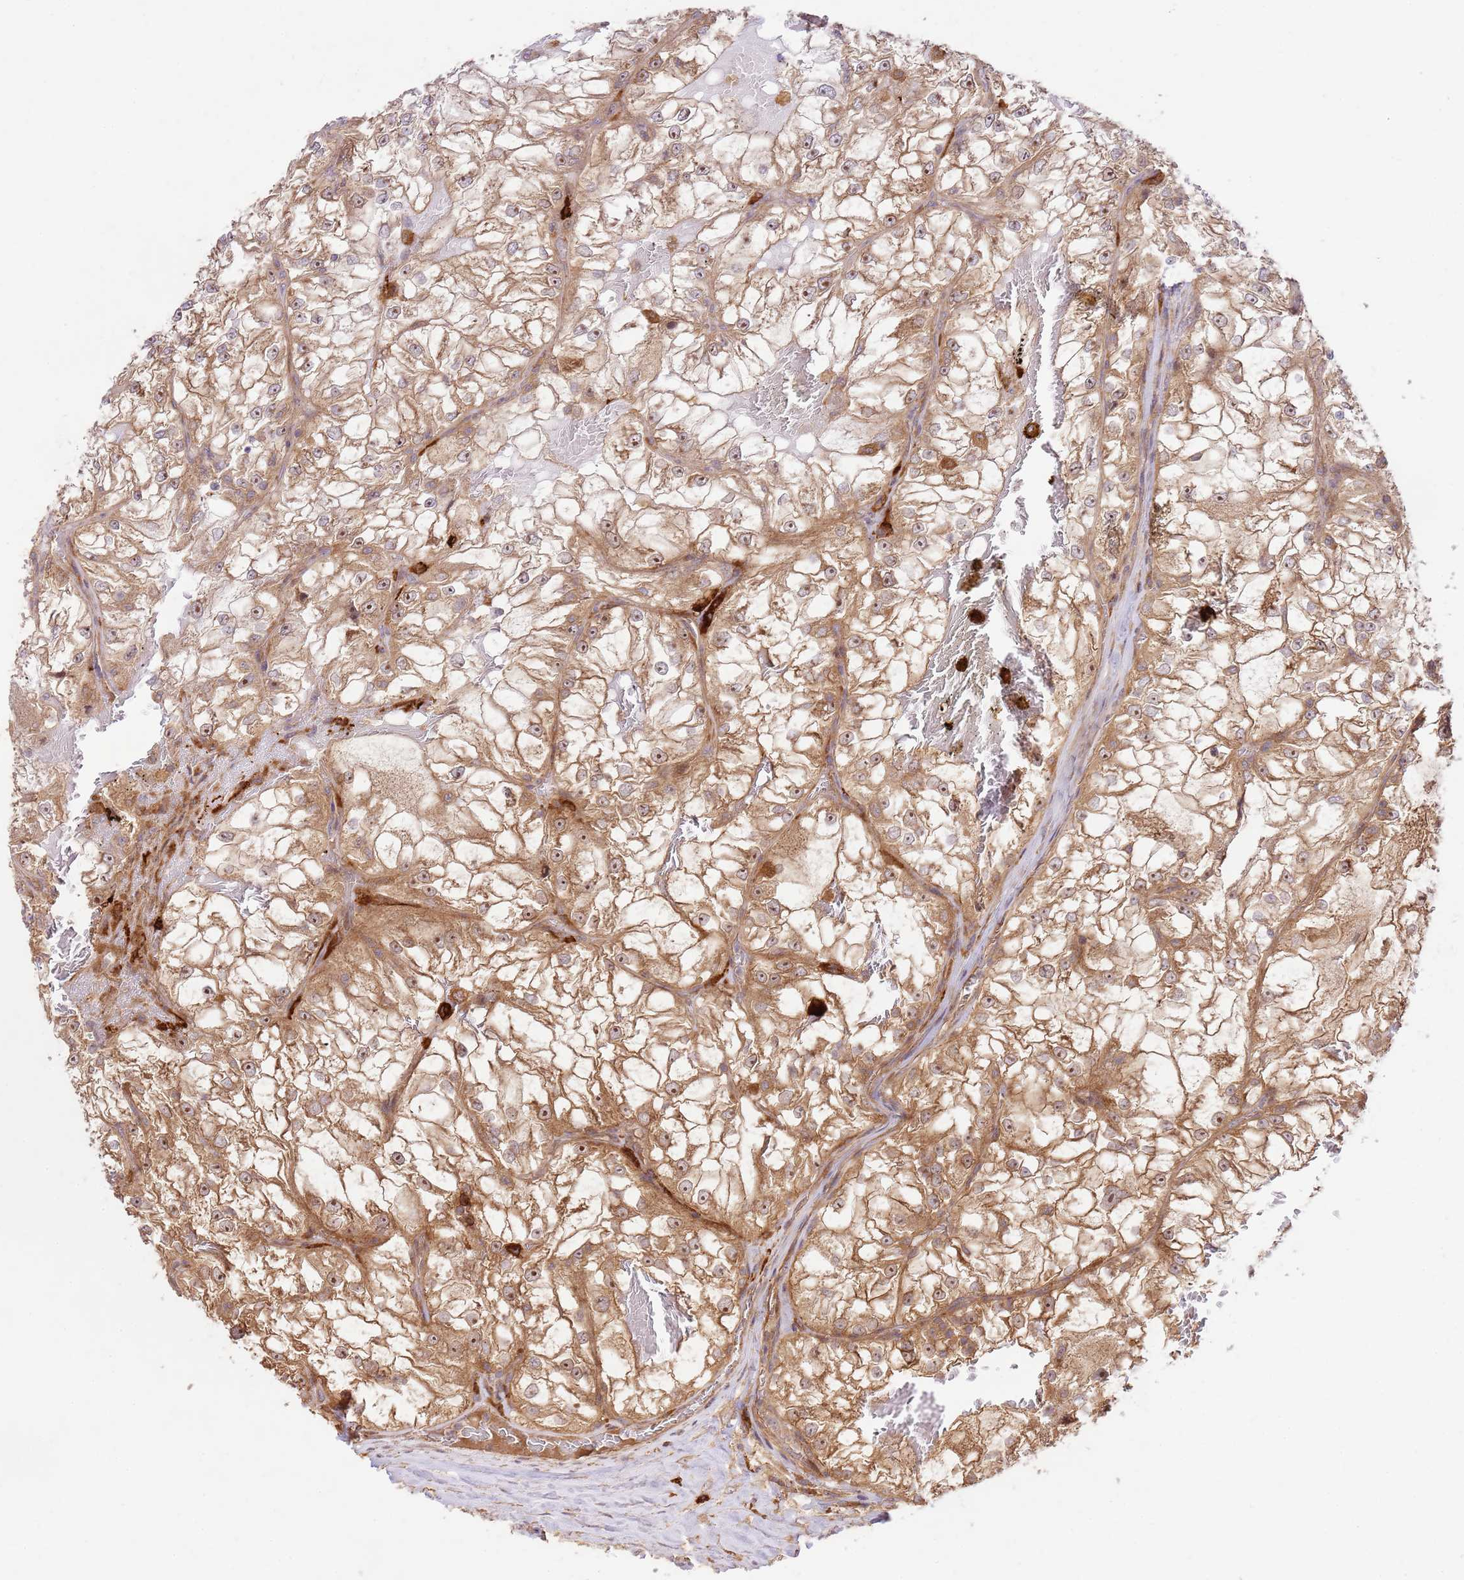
{"staining": {"intensity": "moderate", "quantity": ">75%", "location": "cytoplasmic/membranous"}, "tissue": "renal cancer", "cell_type": "Tumor cells", "image_type": "cancer", "snomed": [{"axis": "morphology", "description": "Adenocarcinoma, NOS"}, {"axis": "topography", "description": "Kidney"}], "caption": "An image showing moderate cytoplasmic/membranous staining in approximately >75% of tumor cells in renal cancer (adenocarcinoma), as visualized by brown immunohistochemical staining.", "gene": "GAREM1", "patient": {"sex": "female", "age": 72}}